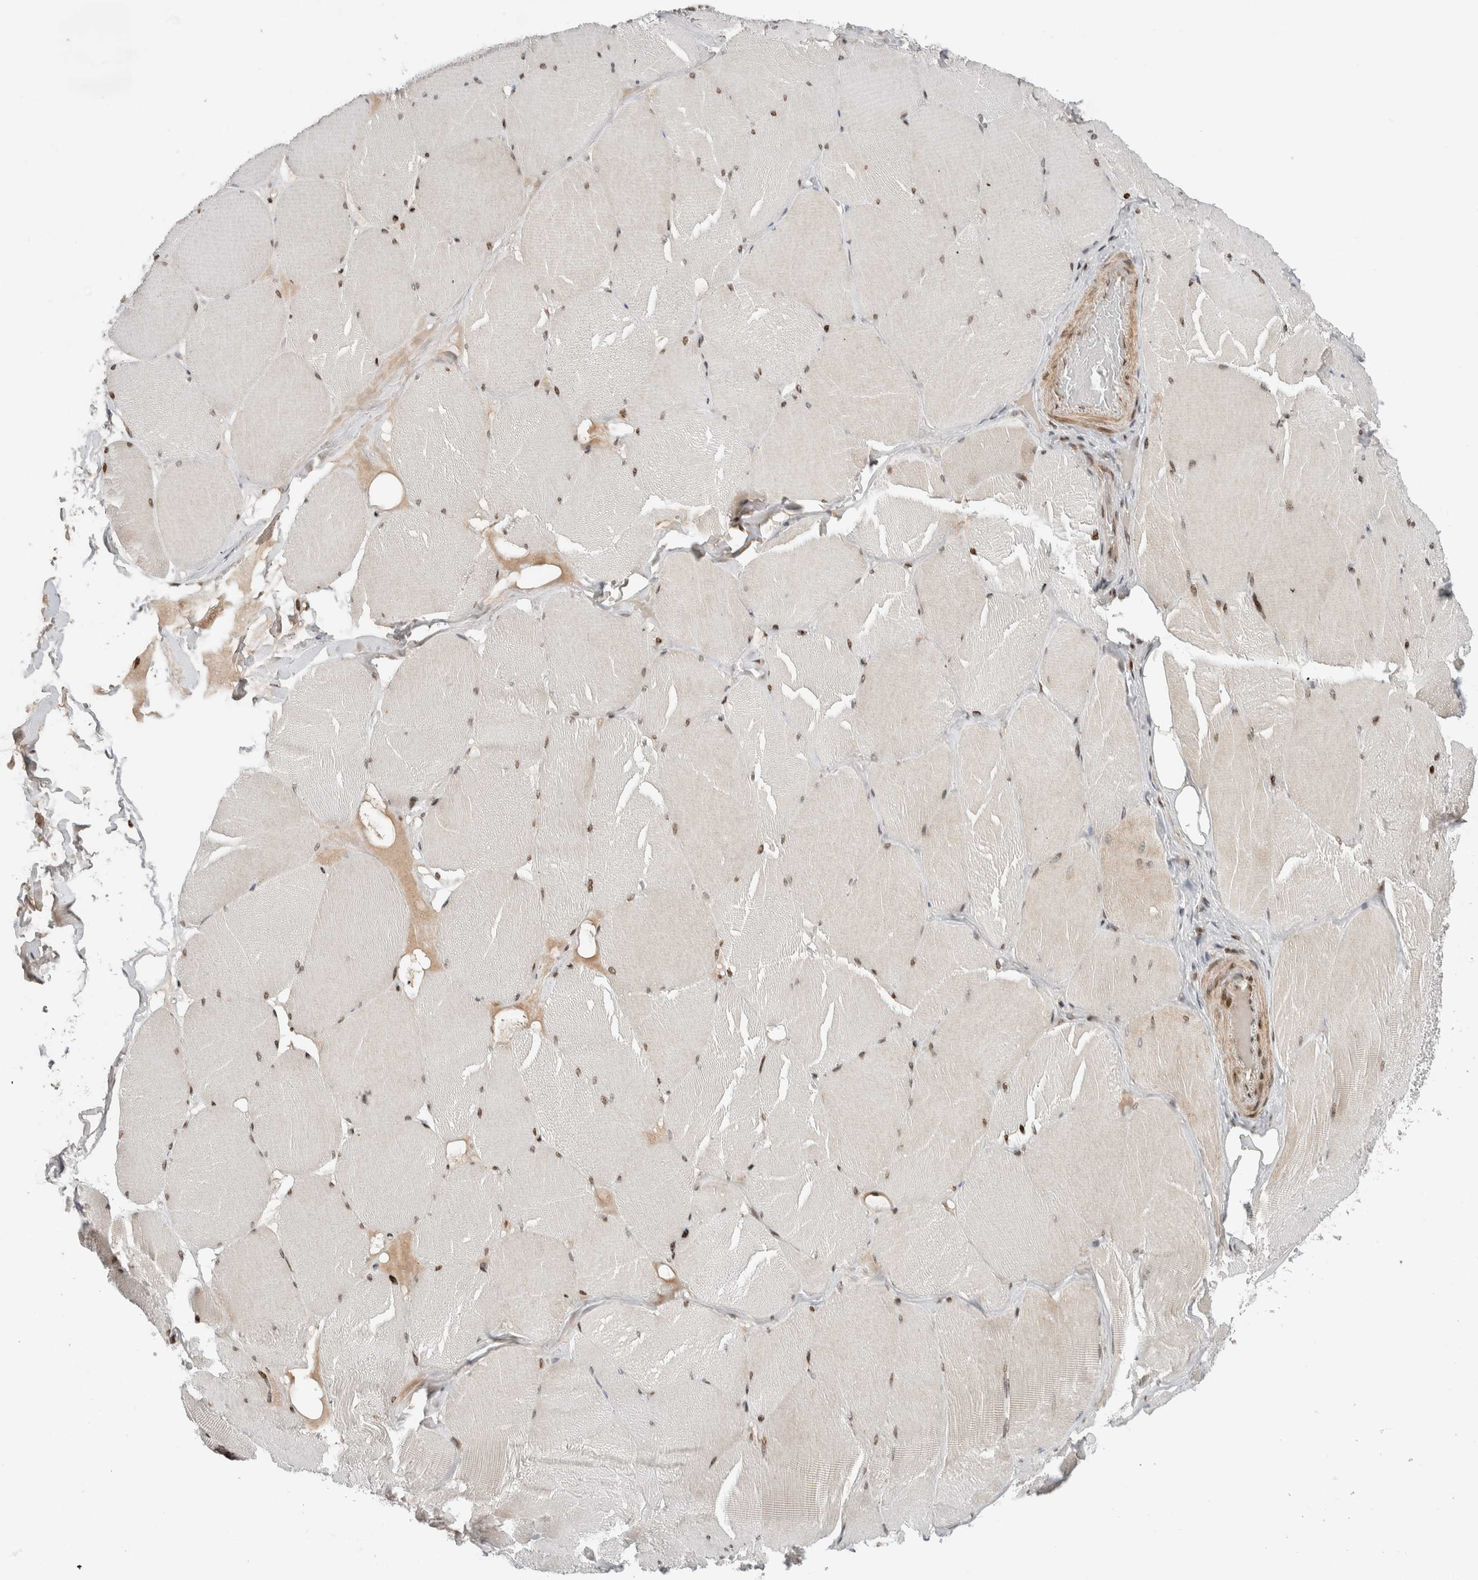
{"staining": {"intensity": "weak", "quantity": "<25%", "location": "nuclear"}, "tissue": "skeletal muscle", "cell_type": "Myocytes", "image_type": "normal", "snomed": [{"axis": "morphology", "description": "Normal tissue, NOS"}, {"axis": "topography", "description": "Skin"}, {"axis": "topography", "description": "Skeletal muscle"}], "caption": "Micrograph shows no significant protein expression in myocytes of unremarkable skeletal muscle. (DAB IHC, high magnification).", "gene": "GINS4", "patient": {"sex": "male", "age": 83}}